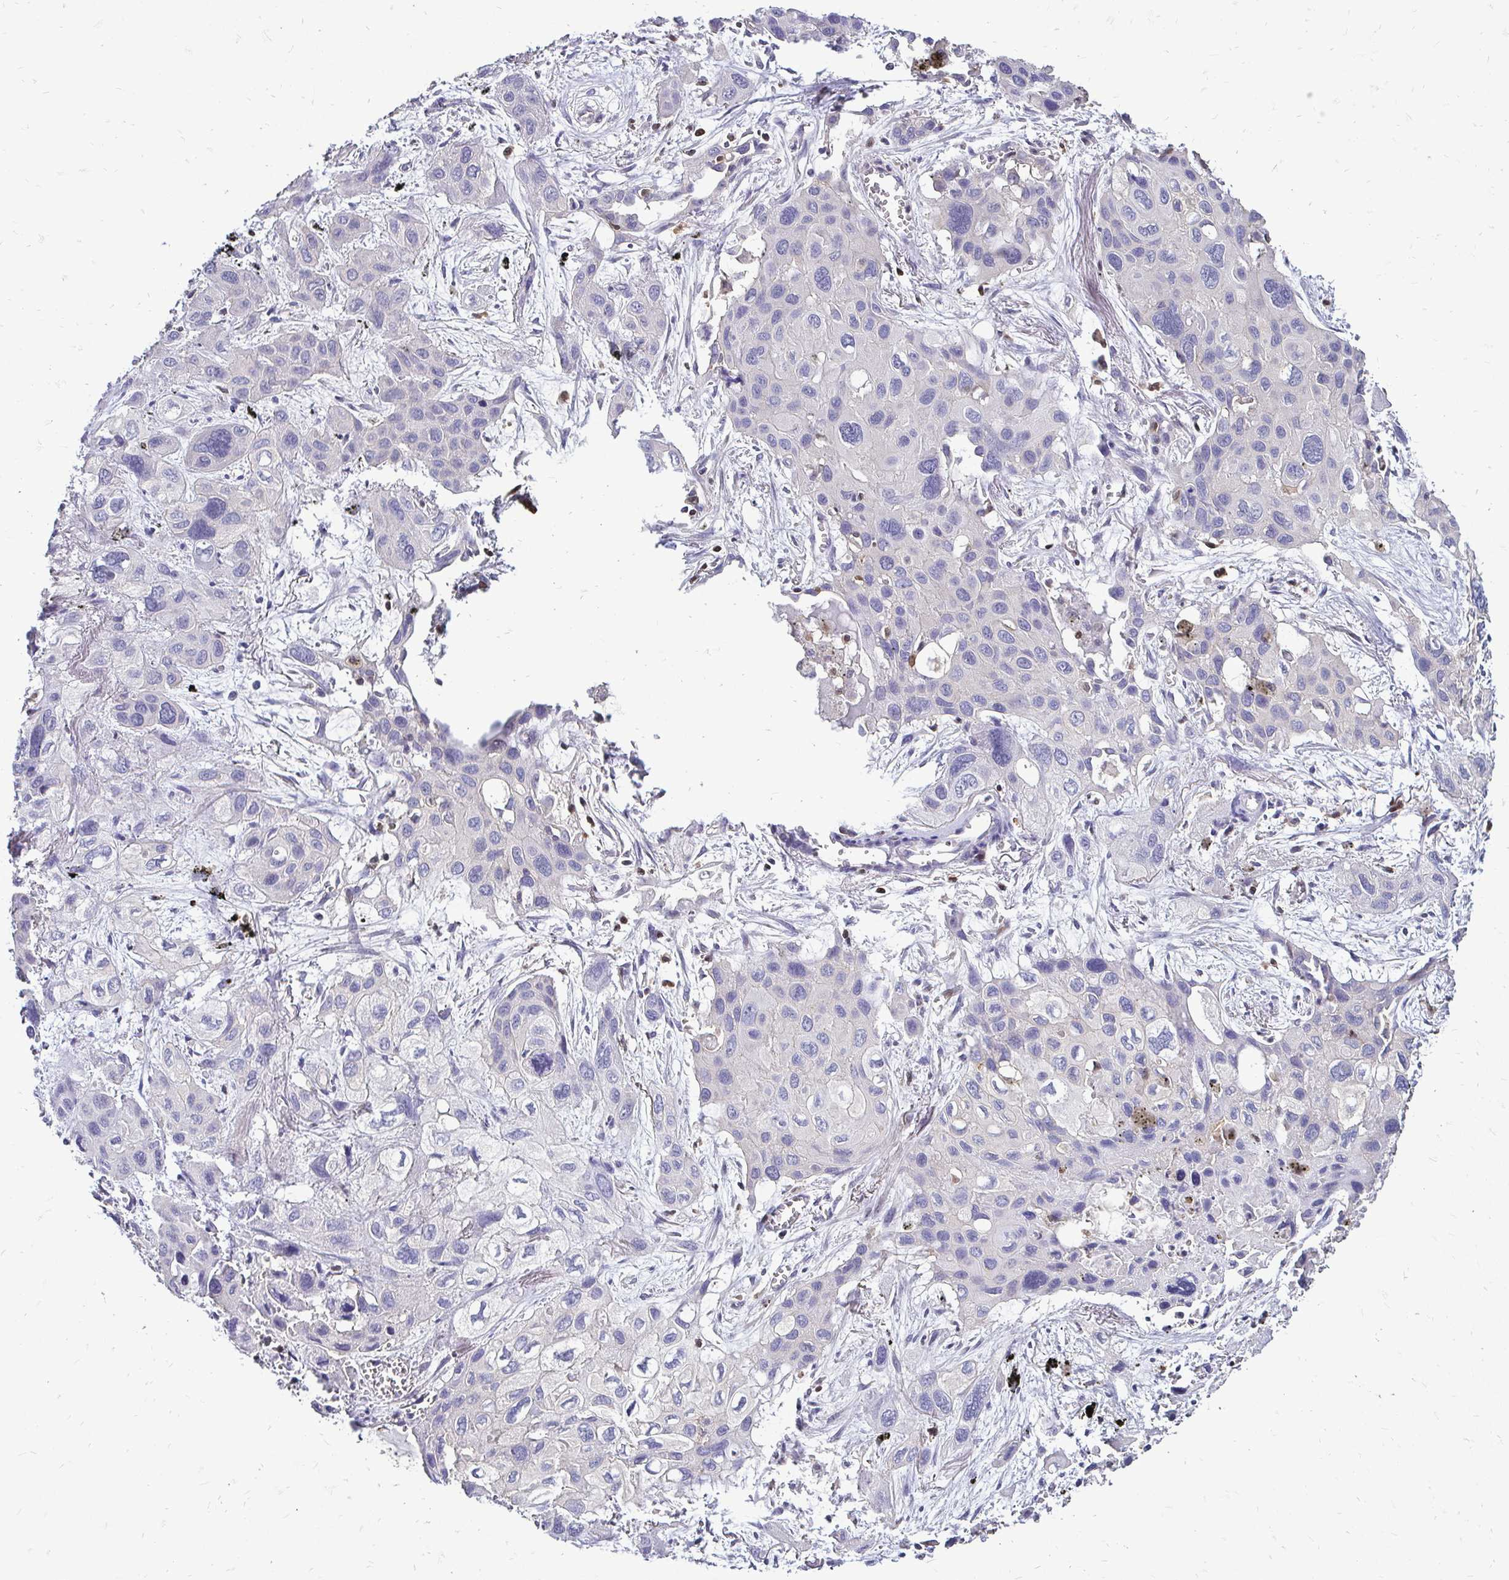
{"staining": {"intensity": "negative", "quantity": "none", "location": "none"}, "tissue": "lung cancer", "cell_type": "Tumor cells", "image_type": "cancer", "snomed": [{"axis": "morphology", "description": "Squamous cell carcinoma, NOS"}, {"axis": "morphology", "description": "Squamous cell carcinoma, metastatic, NOS"}, {"axis": "topography", "description": "Lung"}], "caption": "DAB (3,3'-diaminobenzidine) immunohistochemical staining of human lung squamous cell carcinoma displays no significant expression in tumor cells.", "gene": "ZFP1", "patient": {"sex": "male", "age": 59}}